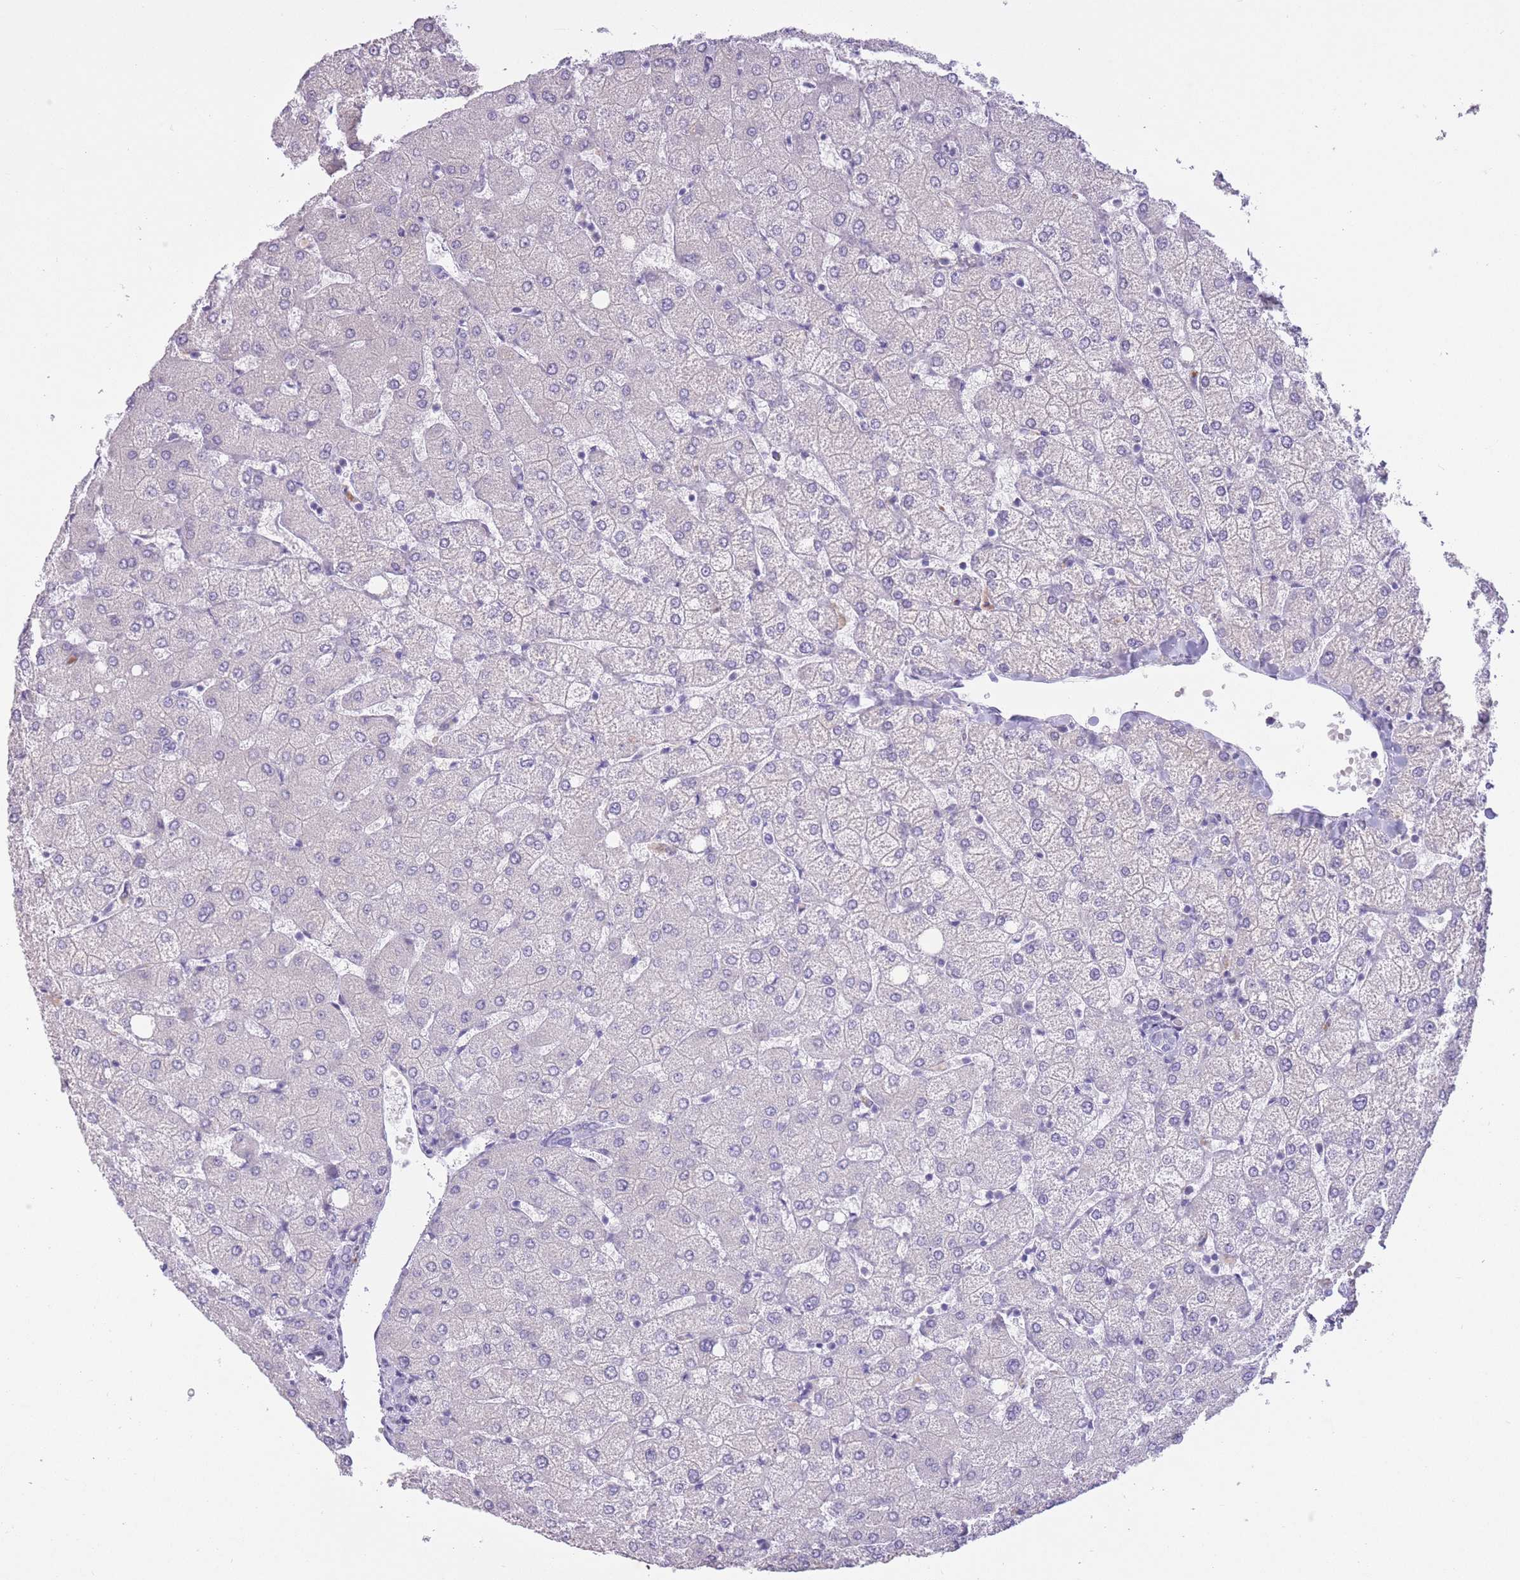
{"staining": {"intensity": "negative", "quantity": "none", "location": "none"}, "tissue": "liver", "cell_type": "Cholangiocytes", "image_type": "normal", "snomed": [{"axis": "morphology", "description": "Normal tissue, NOS"}, {"axis": "topography", "description": "Liver"}], "caption": "DAB immunohistochemical staining of unremarkable human liver exhibits no significant staining in cholangiocytes. (Stains: DAB (3,3'-diaminobenzidine) immunohistochemistry with hematoxylin counter stain, Microscopy: brightfield microscopy at high magnification).", "gene": "WDR70", "patient": {"sex": "female", "age": 54}}